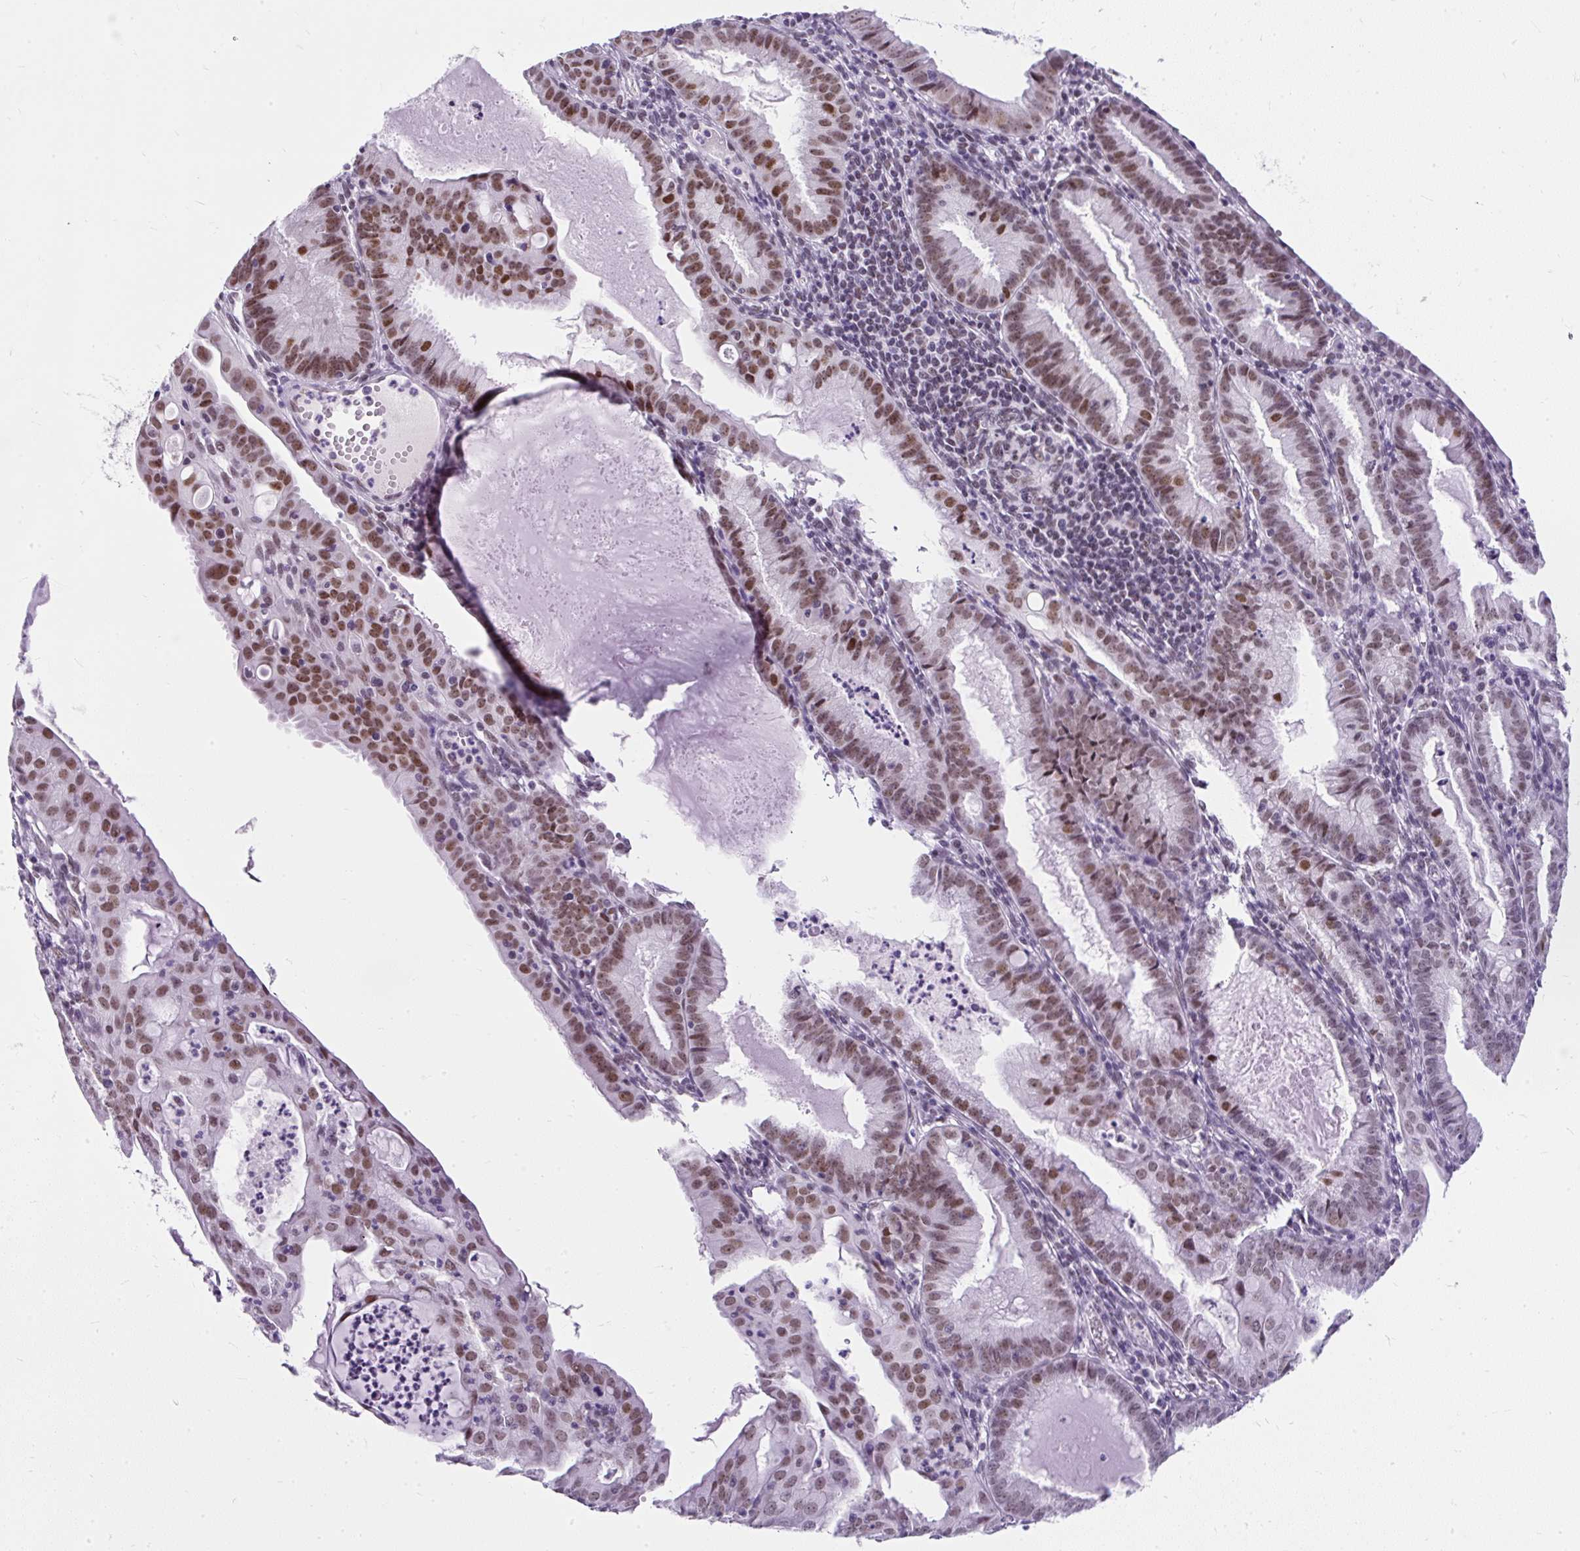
{"staining": {"intensity": "moderate", "quantity": ">75%", "location": "nuclear"}, "tissue": "endometrial cancer", "cell_type": "Tumor cells", "image_type": "cancer", "snomed": [{"axis": "morphology", "description": "Adenocarcinoma, NOS"}, {"axis": "topography", "description": "Endometrium"}], "caption": "High-magnification brightfield microscopy of endometrial adenocarcinoma stained with DAB (brown) and counterstained with hematoxylin (blue). tumor cells exhibit moderate nuclear staining is seen in approximately>75% of cells. (DAB = brown stain, brightfield microscopy at high magnification).", "gene": "PLCXD2", "patient": {"sex": "female", "age": 60}}